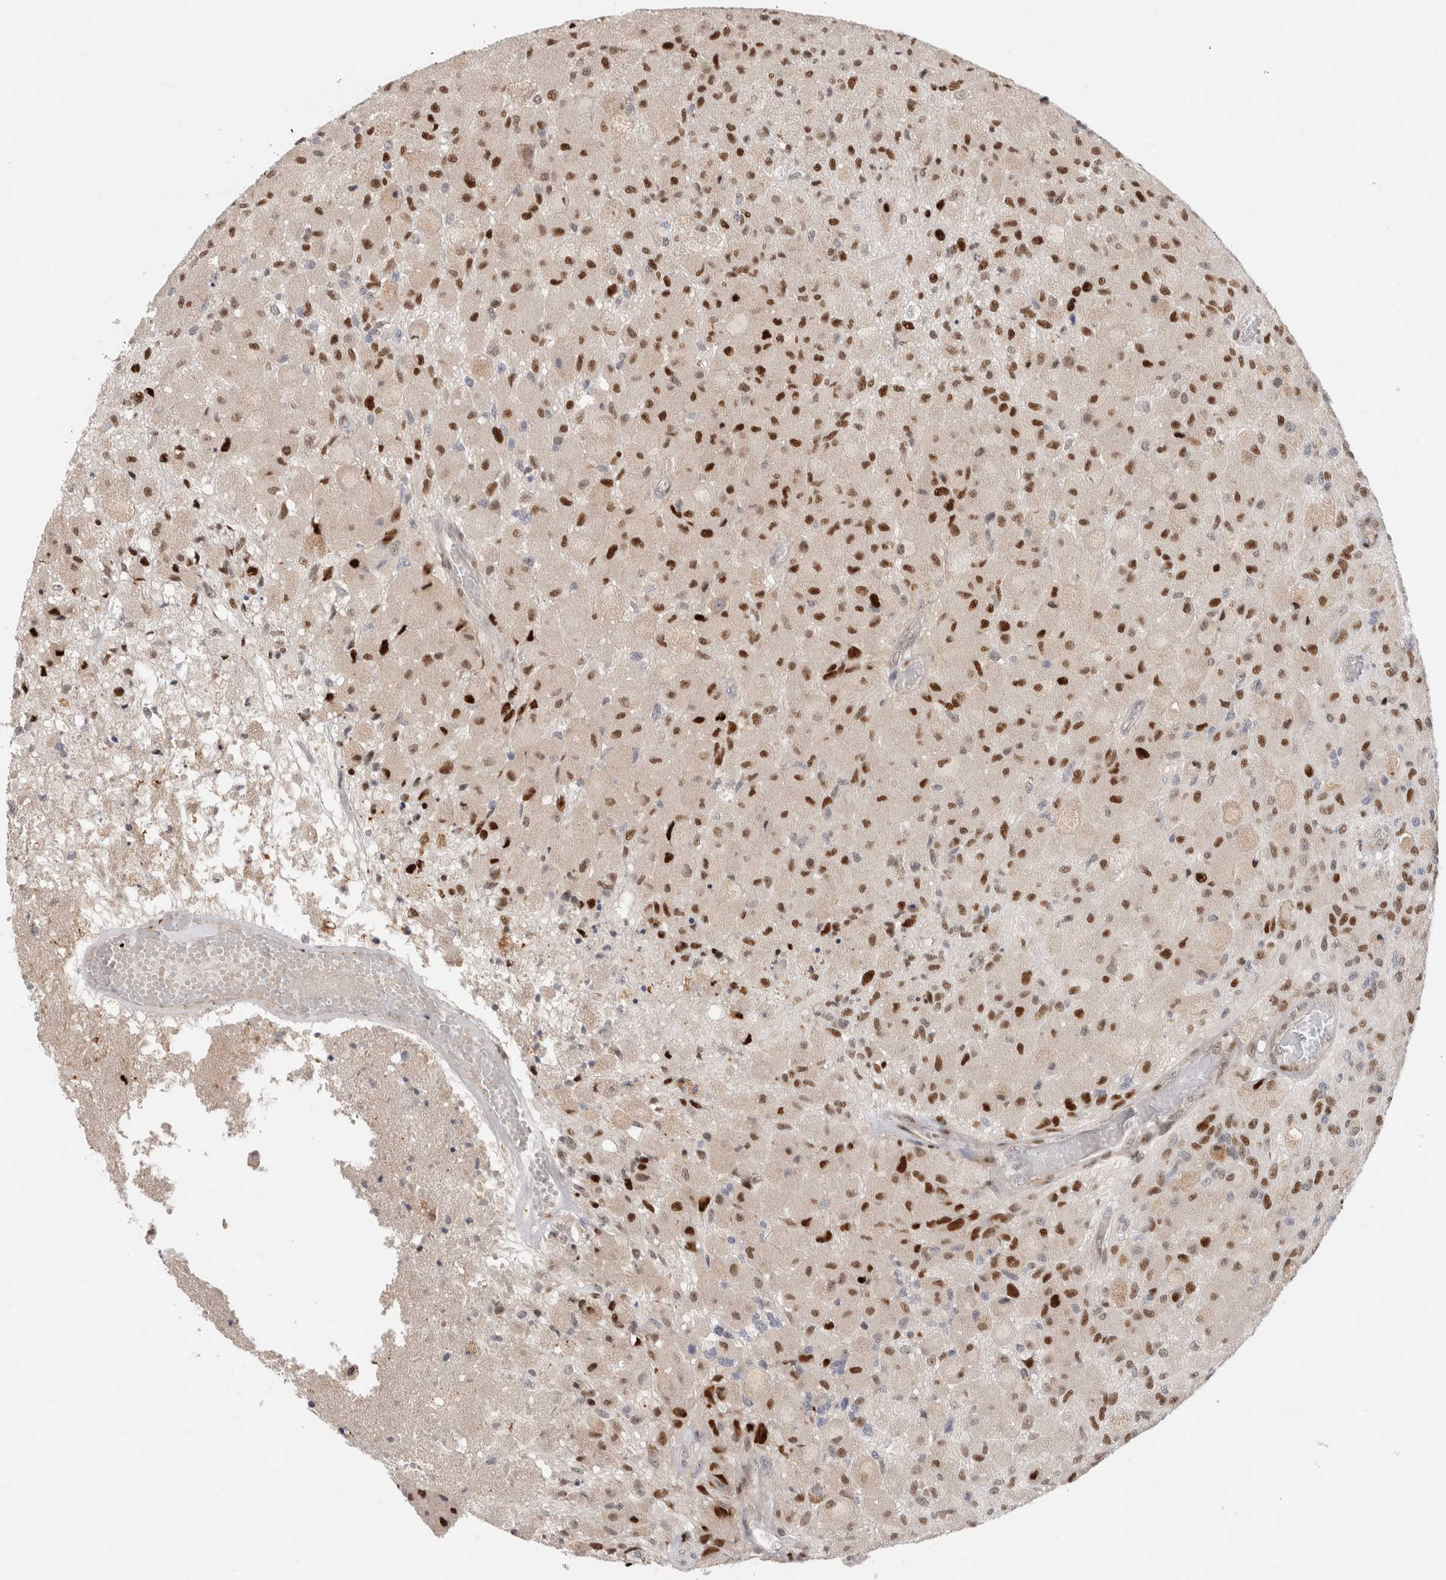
{"staining": {"intensity": "strong", "quantity": ">75%", "location": "nuclear"}, "tissue": "glioma", "cell_type": "Tumor cells", "image_type": "cancer", "snomed": [{"axis": "morphology", "description": "Normal tissue, NOS"}, {"axis": "morphology", "description": "Glioma, malignant, High grade"}, {"axis": "topography", "description": "Cerebral cortex"}], "caption": "About >75% of tumor cells in malignant glioma (high-grade) display strong nuclear protein positivity as visualized by brown immunohistochemical staining.", "gene": "TCF4", "patient": {"sex": "male", "age": 77}}